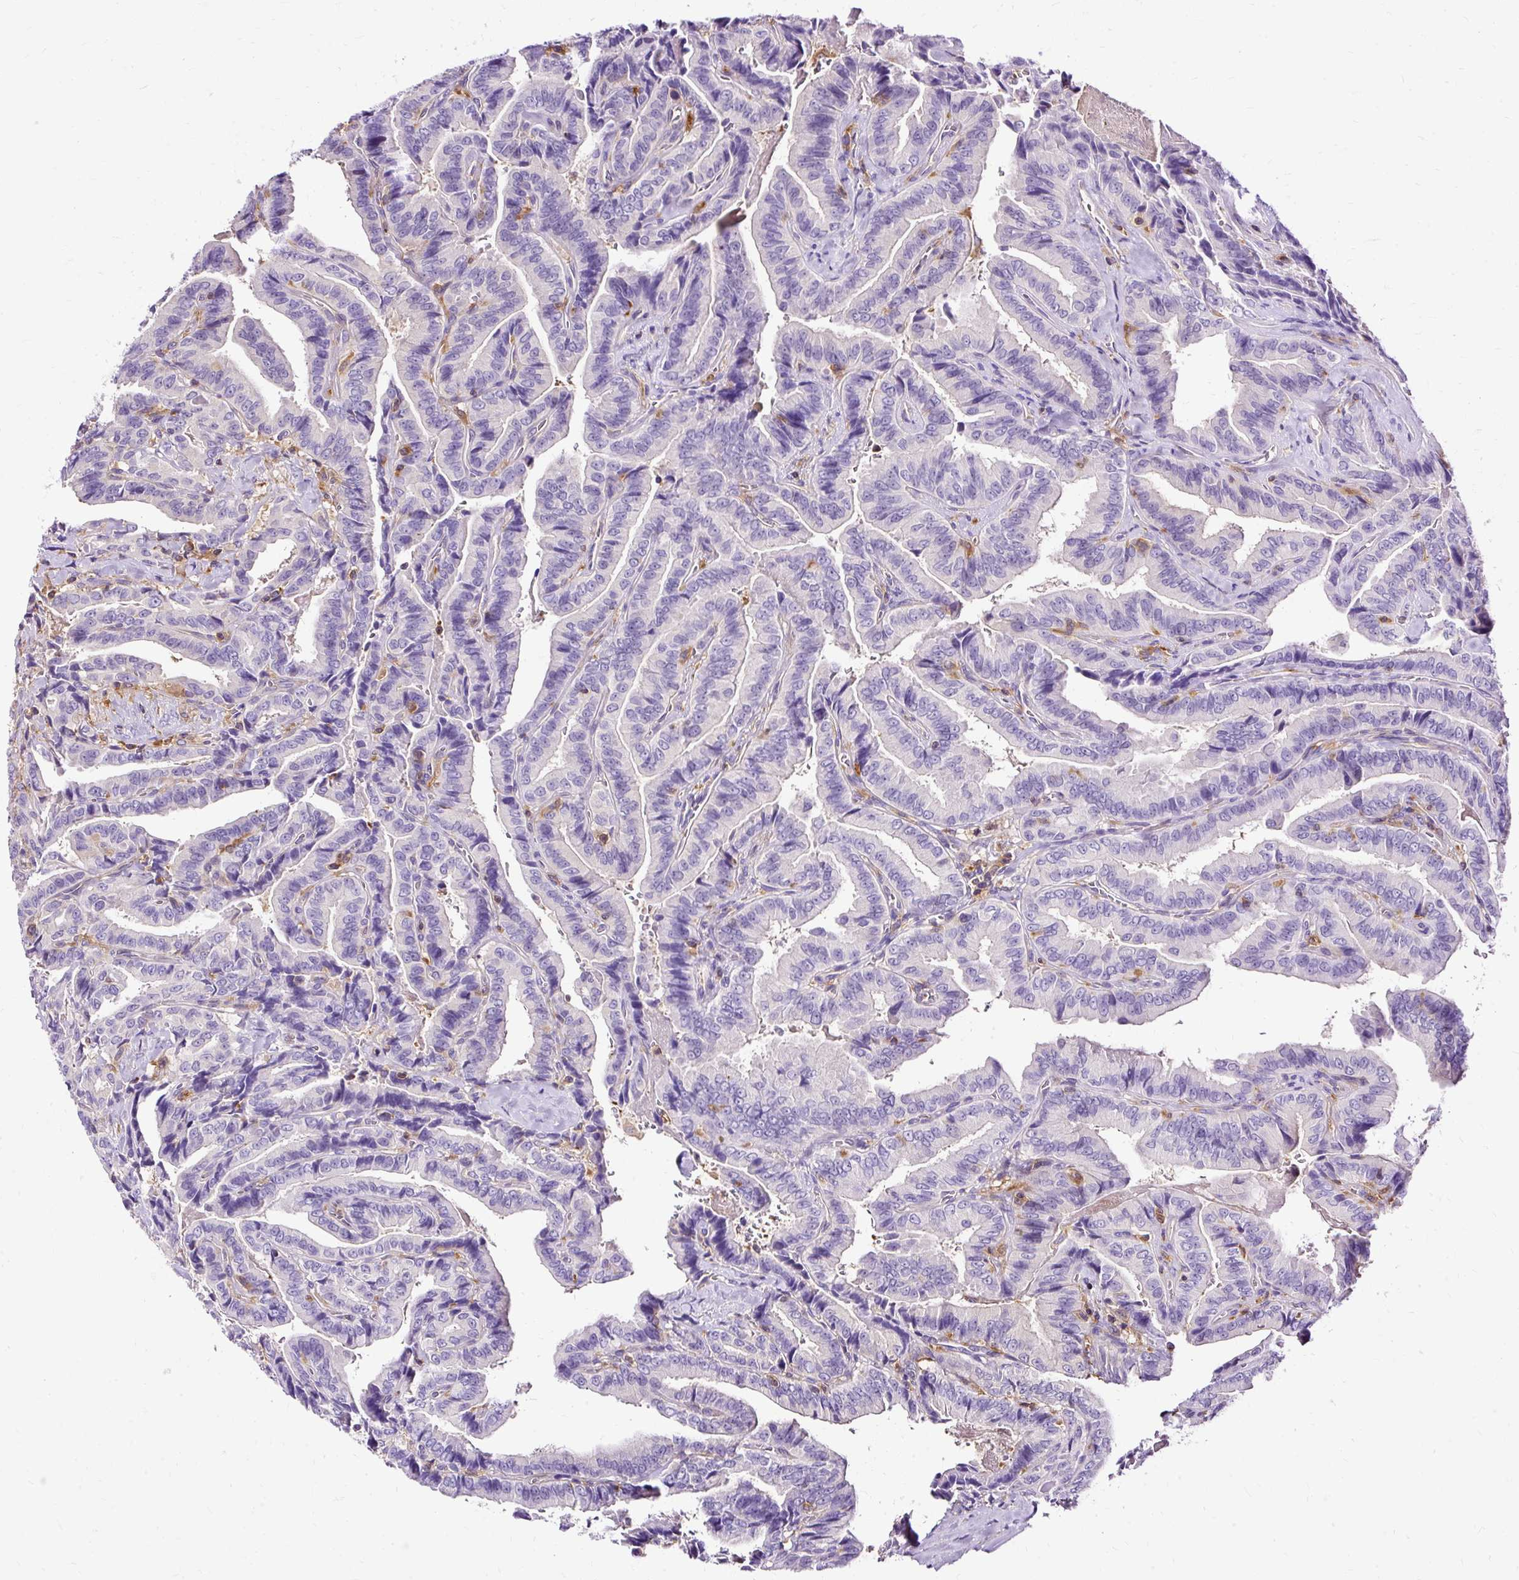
{"staining": {"intensity": "negative", "quantity": "none", "location": "none"}, "tissue": "thyroid cancer", "cell_type": "Tumor cells", "image_type": "cancer", "snomed": [{"axis": "morphology", "description": "Papillary adenocarcinoma, NOS"}, {"axis": "topography", "description": "Thyroid gland"}], "caption": "Tumor cells show no significant staining in thyroid cancer (papillary adenocarcinoma).", "gene": "TWF2", "patient": {"sex": "male", "age": 61}}